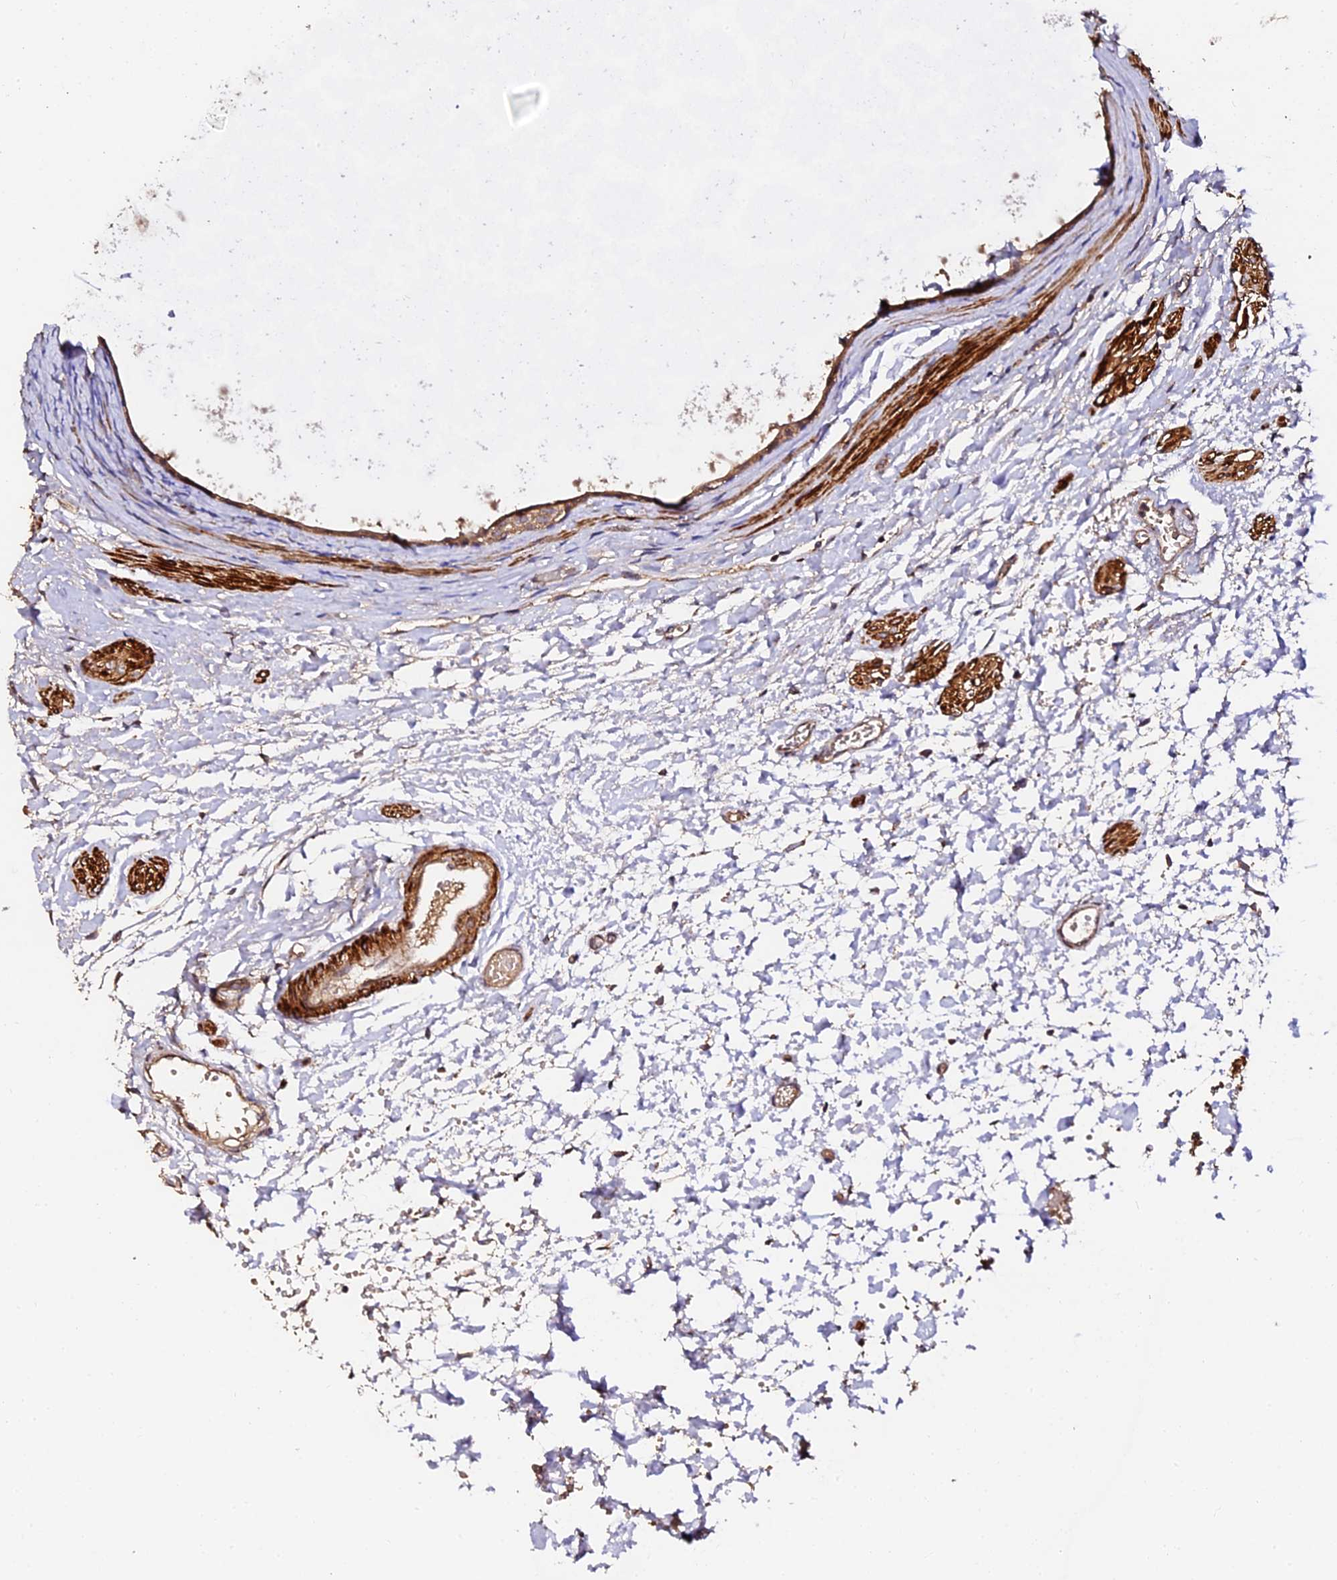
{"staining": {"intensity": "negative", "quantity": "none", "location": "none"}, "tissue": "ovary", "cell_type": "Ovarian stroma cells", "image_type": "normal", "snomed": [{"axis": "morphology", "description": "Normal tissue, NOS"}, {"axis": "topography", "description": "Ovary"}], "caption": "Ovarian stroma cells are negative for protein expression in benign human ovary. The staining was performed using DAB (3,3'-diaminobenzidine) to visualize the protein expression in brown, while the nuclei were stained in blue with hematoxylin (Magnification: 20x).", "gene": "TDO2", "patient": {"sex": "female", "age": 41}}